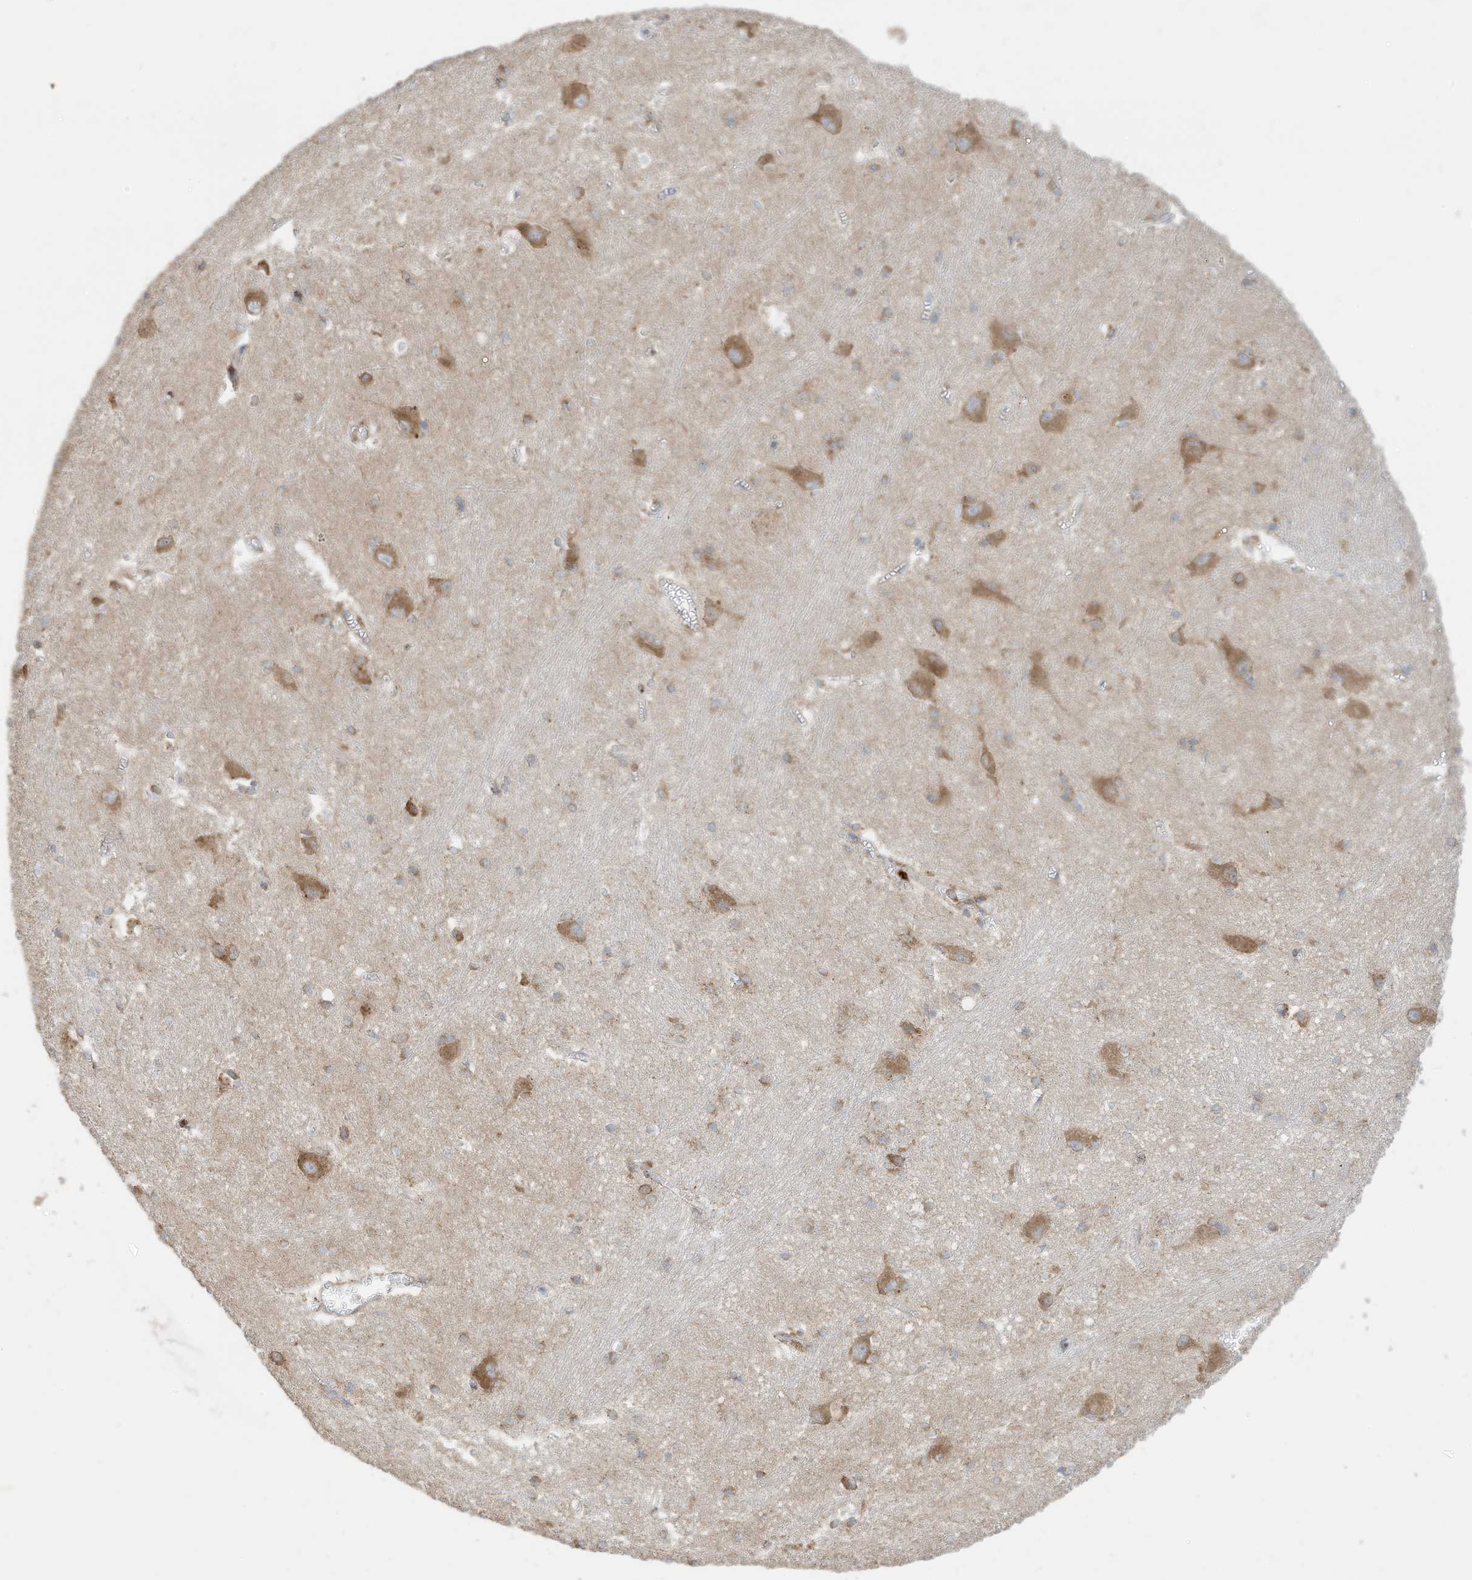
{"staining": {"intensity": "weak", "quantity": "25%-75%", "location": "cytoplasmic/membranous"}, "tissue": "caudate", "cell_type": "Glial cells", "image_type": "normal", "snomed": [{"axis": "morphology", "description": "Normal tissue, NOS"}, {"axis": "topography", "description": "Lateral ventricle wall"}], "caption": "A brown stain labels weak cytoplasmic/membranous positivity of a protein in glial cells of unremarkable caudate.", "gene": "TRNAU1AP", "patient": {"sex": "male", "age": 37}}